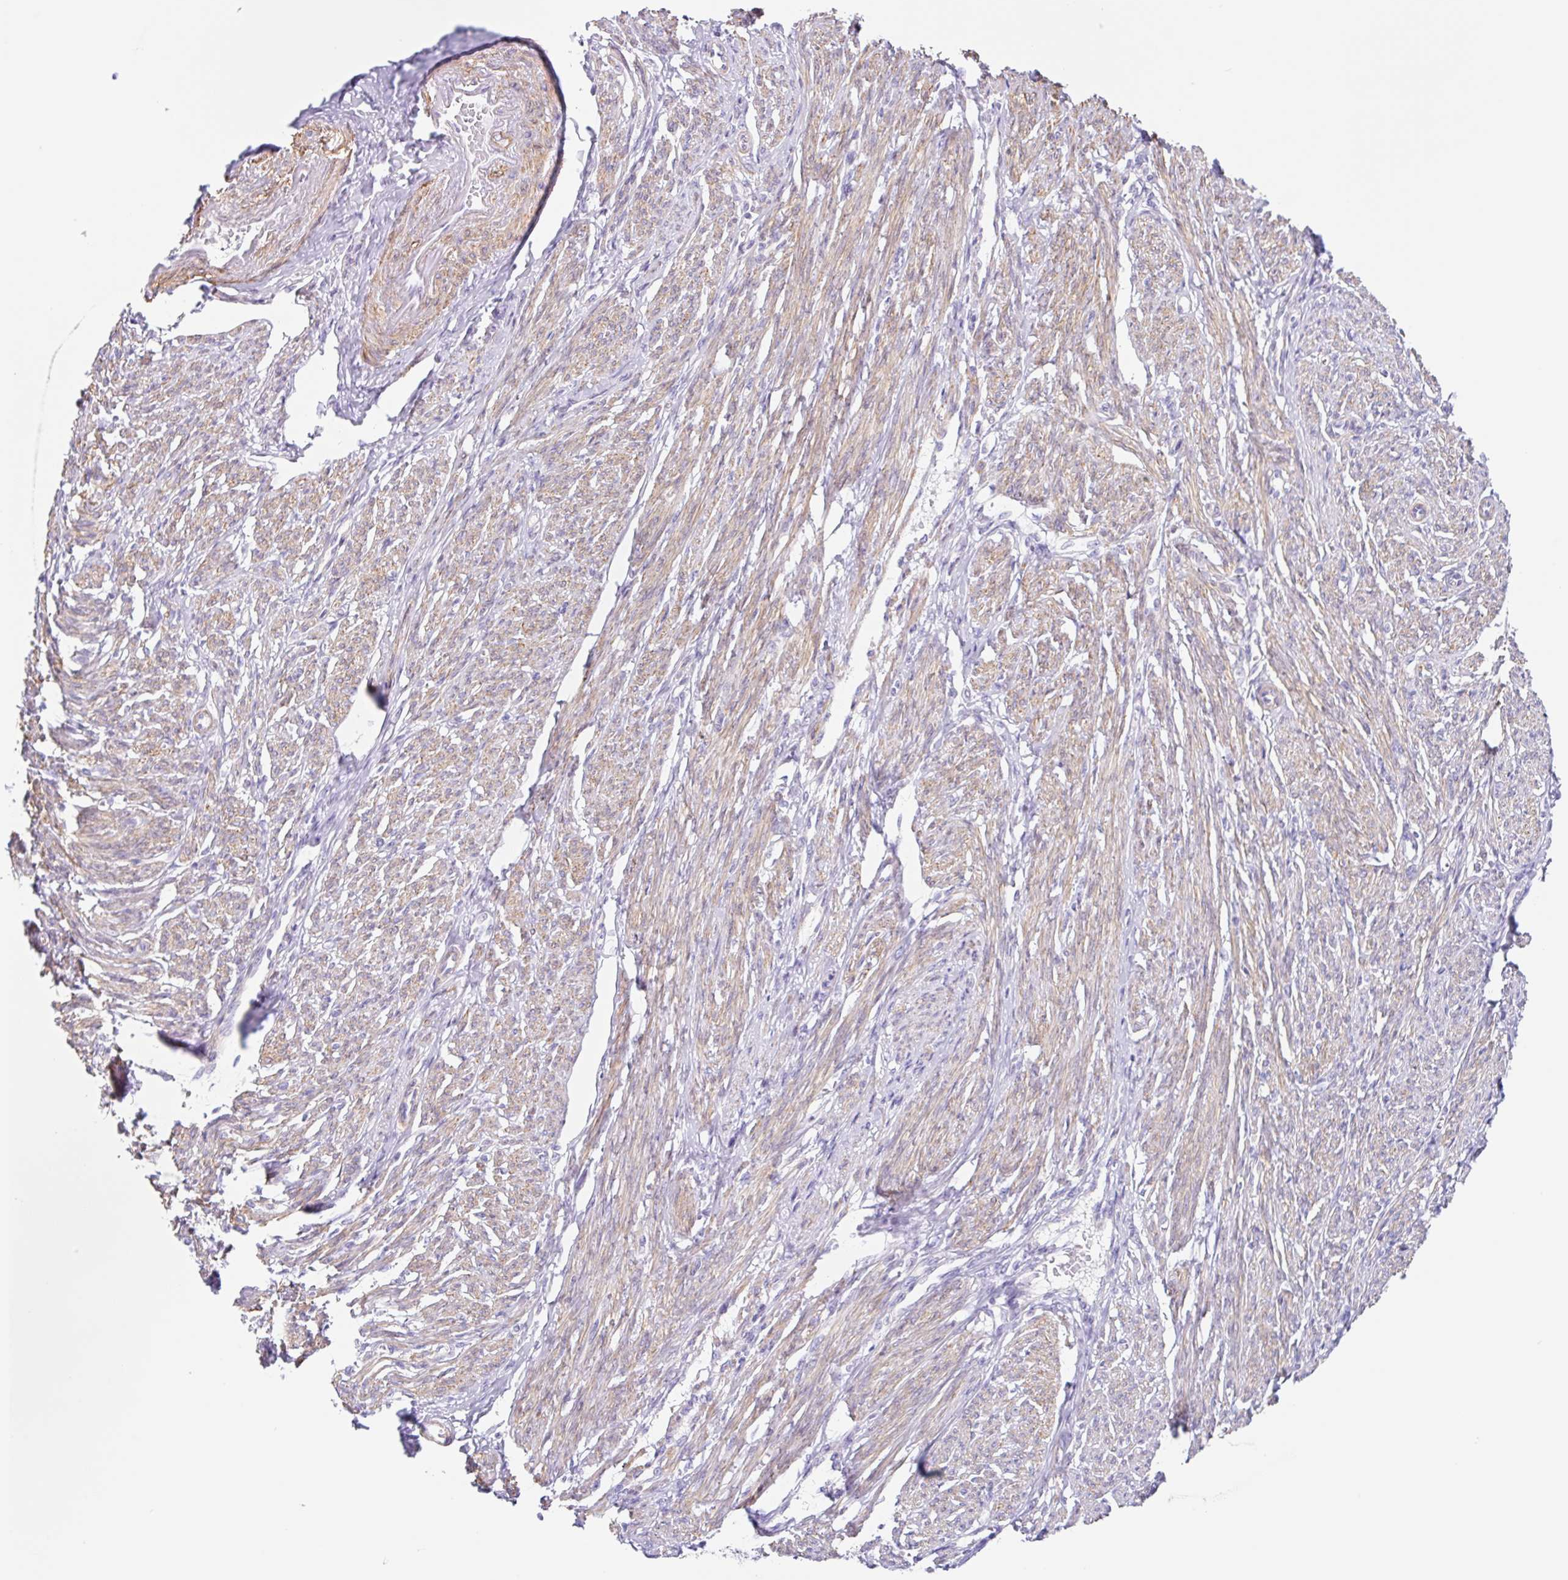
{"staining": {"intensity": "moderate", "quantity": ">75%", "location": "cytoplasmic/membranous"}, "tissue": "smooth muscle", "cell_type": "Smooth muscle cells", "image_type": "normal", "snomed": [{"axis": "morphology", "description": "Normal tissue, NOS"}, {"axis": "topography", "description": "Smooth muscle"}], "caption": "The photomicrograph demonstrates staining of benign smooth muscle, revealing moderate cytoplasmic/membranous protein expression (brown color) within smooth muscle cells. (brown staining indicates protein expression, while blue staining denotes nuclei).", "gene": "DCAF17", "patient": {"sex": "female", "age": 65}}